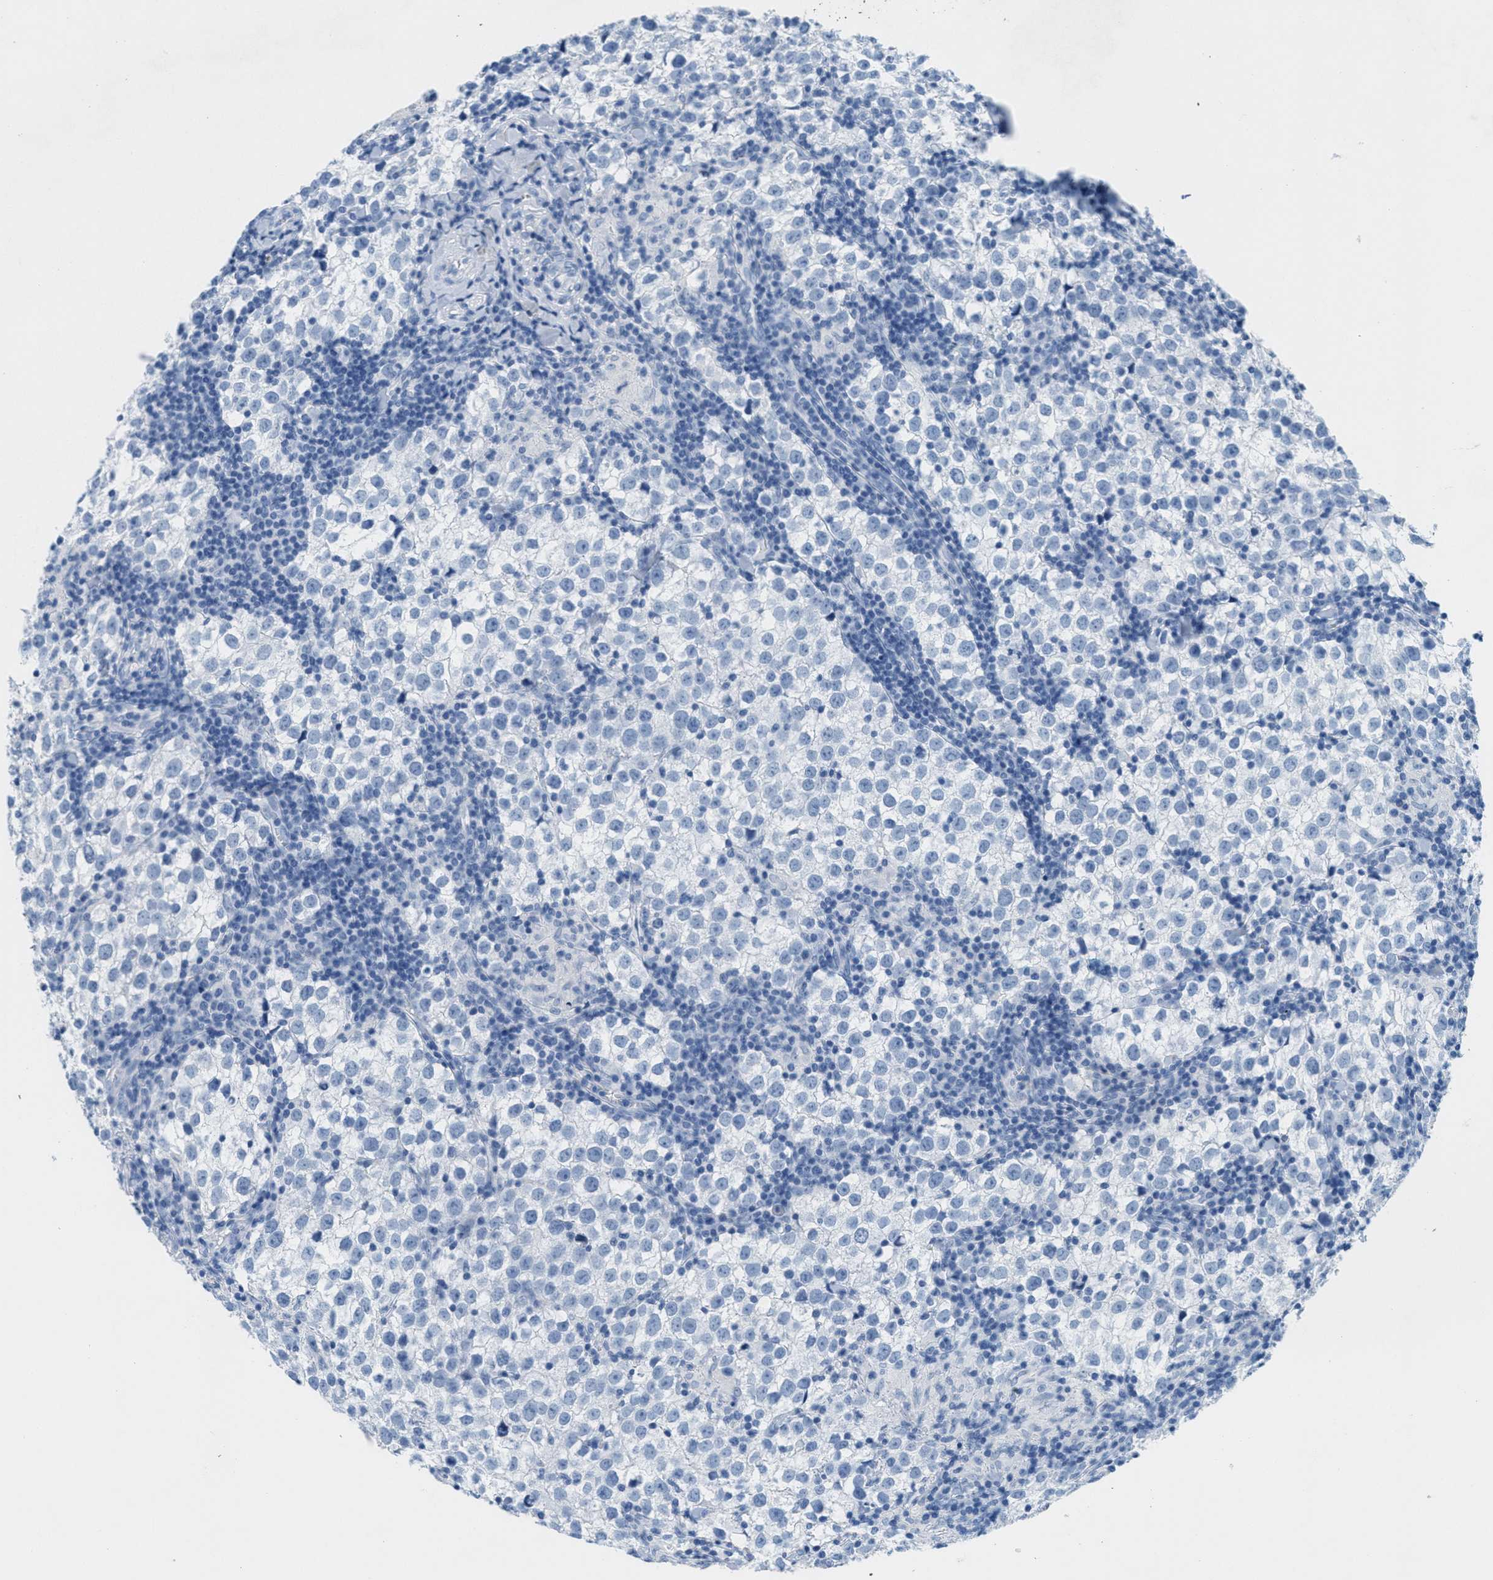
{"staining": {"intensity": "negative", "quantity": "none", "location": "none"}, "tissue": "testis cancer", "cell_type": "Tumor cells", "image_type": "cancer", "snomed": [{"axis": "morphology", "description": "Seminoma, NOS"}, {"axis": "morphology", "description": "Carcinoma, Embryonal, NOS"}, {"axis": "topography", "description": "Testis"}], "caption": "DAB immunohistochemical staining of human embryonal carcinoma (testis) demonstrates no significant staining in tumor cells. The staining was performed using DAB to visualize the protein expression in brown, while the nuclei were stained in blue with hematoxylin (Magnification: 20x).", "gene": "GPM6A", "patient": {"sex": "male", "age": 36}}